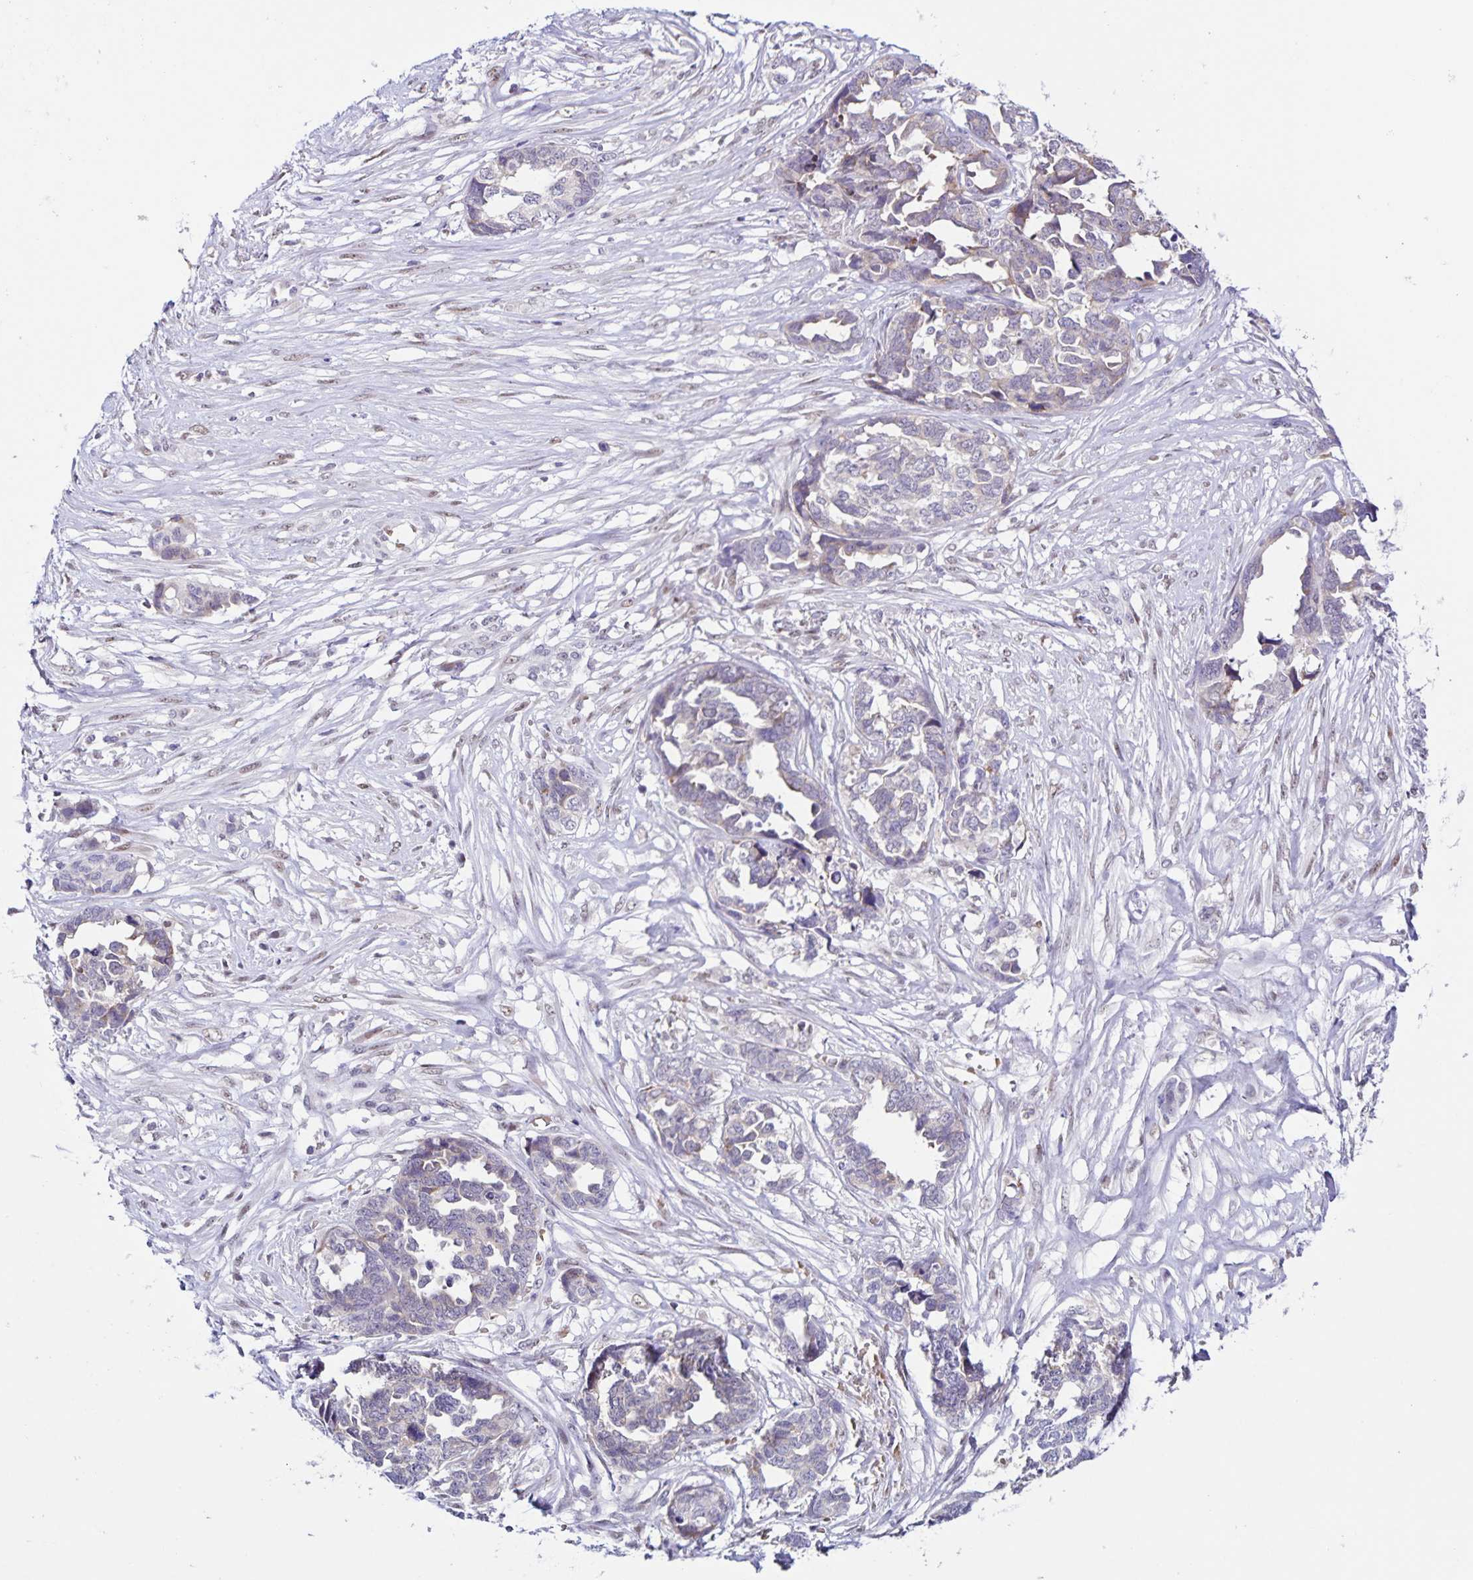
{"staining": {"intensity": "weak", "quantity": "<25%", "location": "cytoplasmic/membranous"}, "tissue": "ovarian cancer", "cell_type": "Tumor cells", "image_type": "cancer", "snomed": [{"axis": "morphology", "description": "Cystadenocarcinoma, serous, NOS"}, {"axis": "topography", "description": "Ovary"}], "caption": "The image demonstrates no staining of tumor cells in serous cystadenocarcinoma (ovarian).", "gene": "STPG4", "patient": {"sex": "female", "age": 69}}